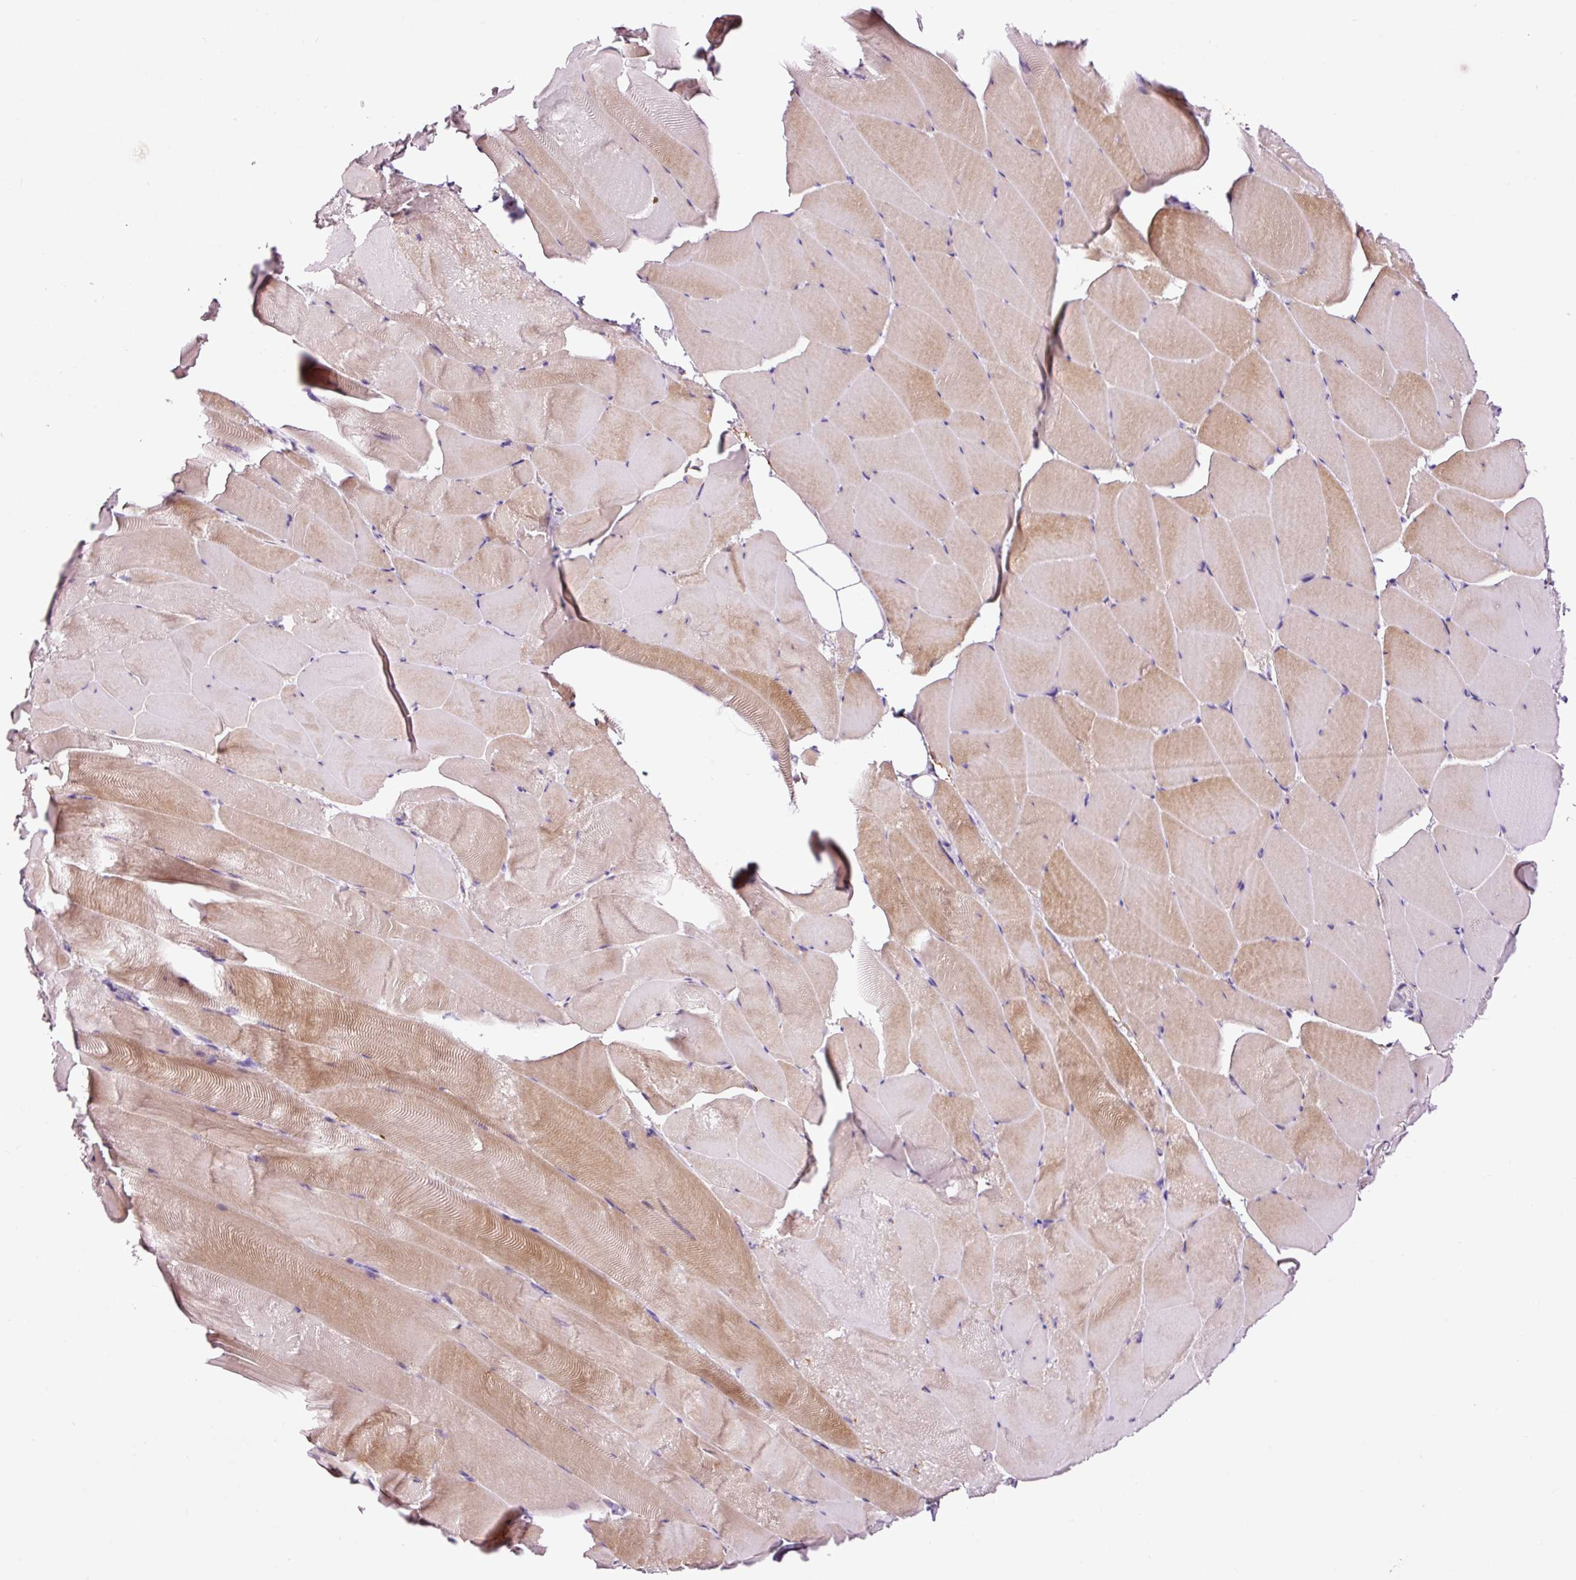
{"staining": {"intensity": "moderate", "quantity": "25%-75%", "location": "cytoplasmic/membranous"}, "tissue": "skeletal muscle", "cell_type": "Myocytes", "image_type": "normal", "snomed": [{"axis": "morphology", "description": "Normal tissue, NOS"}, {"axis": "topography", "description": "Skeletal muscle"}], "caption": "Myocytes show moderate cytoplasmic/membranous positivity in about 25%-75% of cells in unremarkable skeletal muscle. Immunohistochemistry (ihc) stains the protein of interest in brown and the nuclei are stained blue.", "gene": "PAM", "patient": {"sex": "female", "age": 64}}